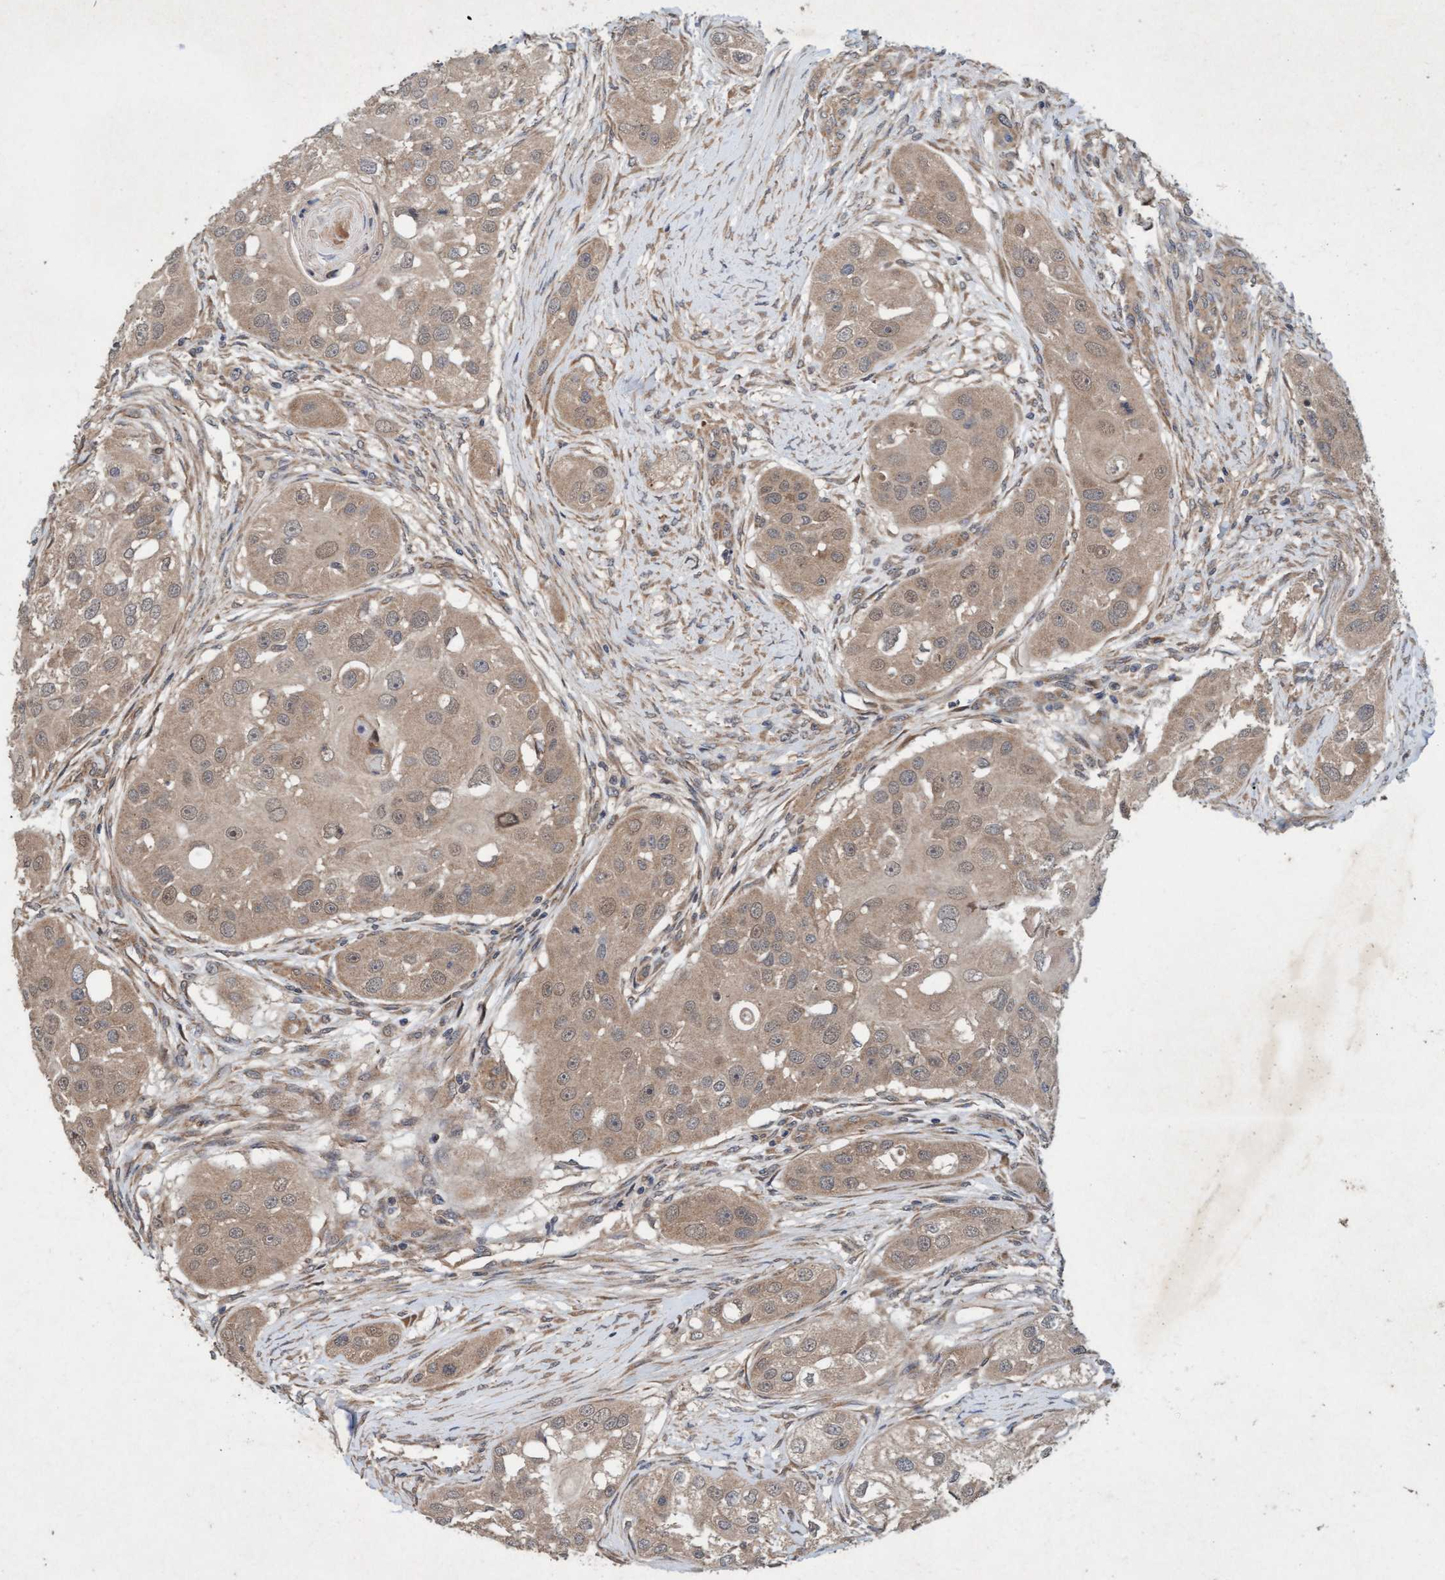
{"staining": {"intensity": "weak", "quantity": ">75%", "location": "cytoplasmic/membranous,nuclear"}, "tissue": "head and neck cancer", "cell_type": "Tumor cells", "image_type": "cancer", "snomed": [{"axis": "morphology", "description": "Normal tissue, NOS"}, {"axis": "morphology", "description": "Squamous cell carcinoma, NOS"}, {"axis": "topography", "description": "Skeletal muscle"}, {"axis": "topography", "description": "Head-Neck"}], "caption": "Immunohistochemical staining of squamous cell carcinoma (head and neck) reveals low levels of weak cytoplasmic/membranous and nuclear expression in about >75% of tumor cells.", "gene": "MLXIP", "patient": {"sex": "male", "age": 51}}